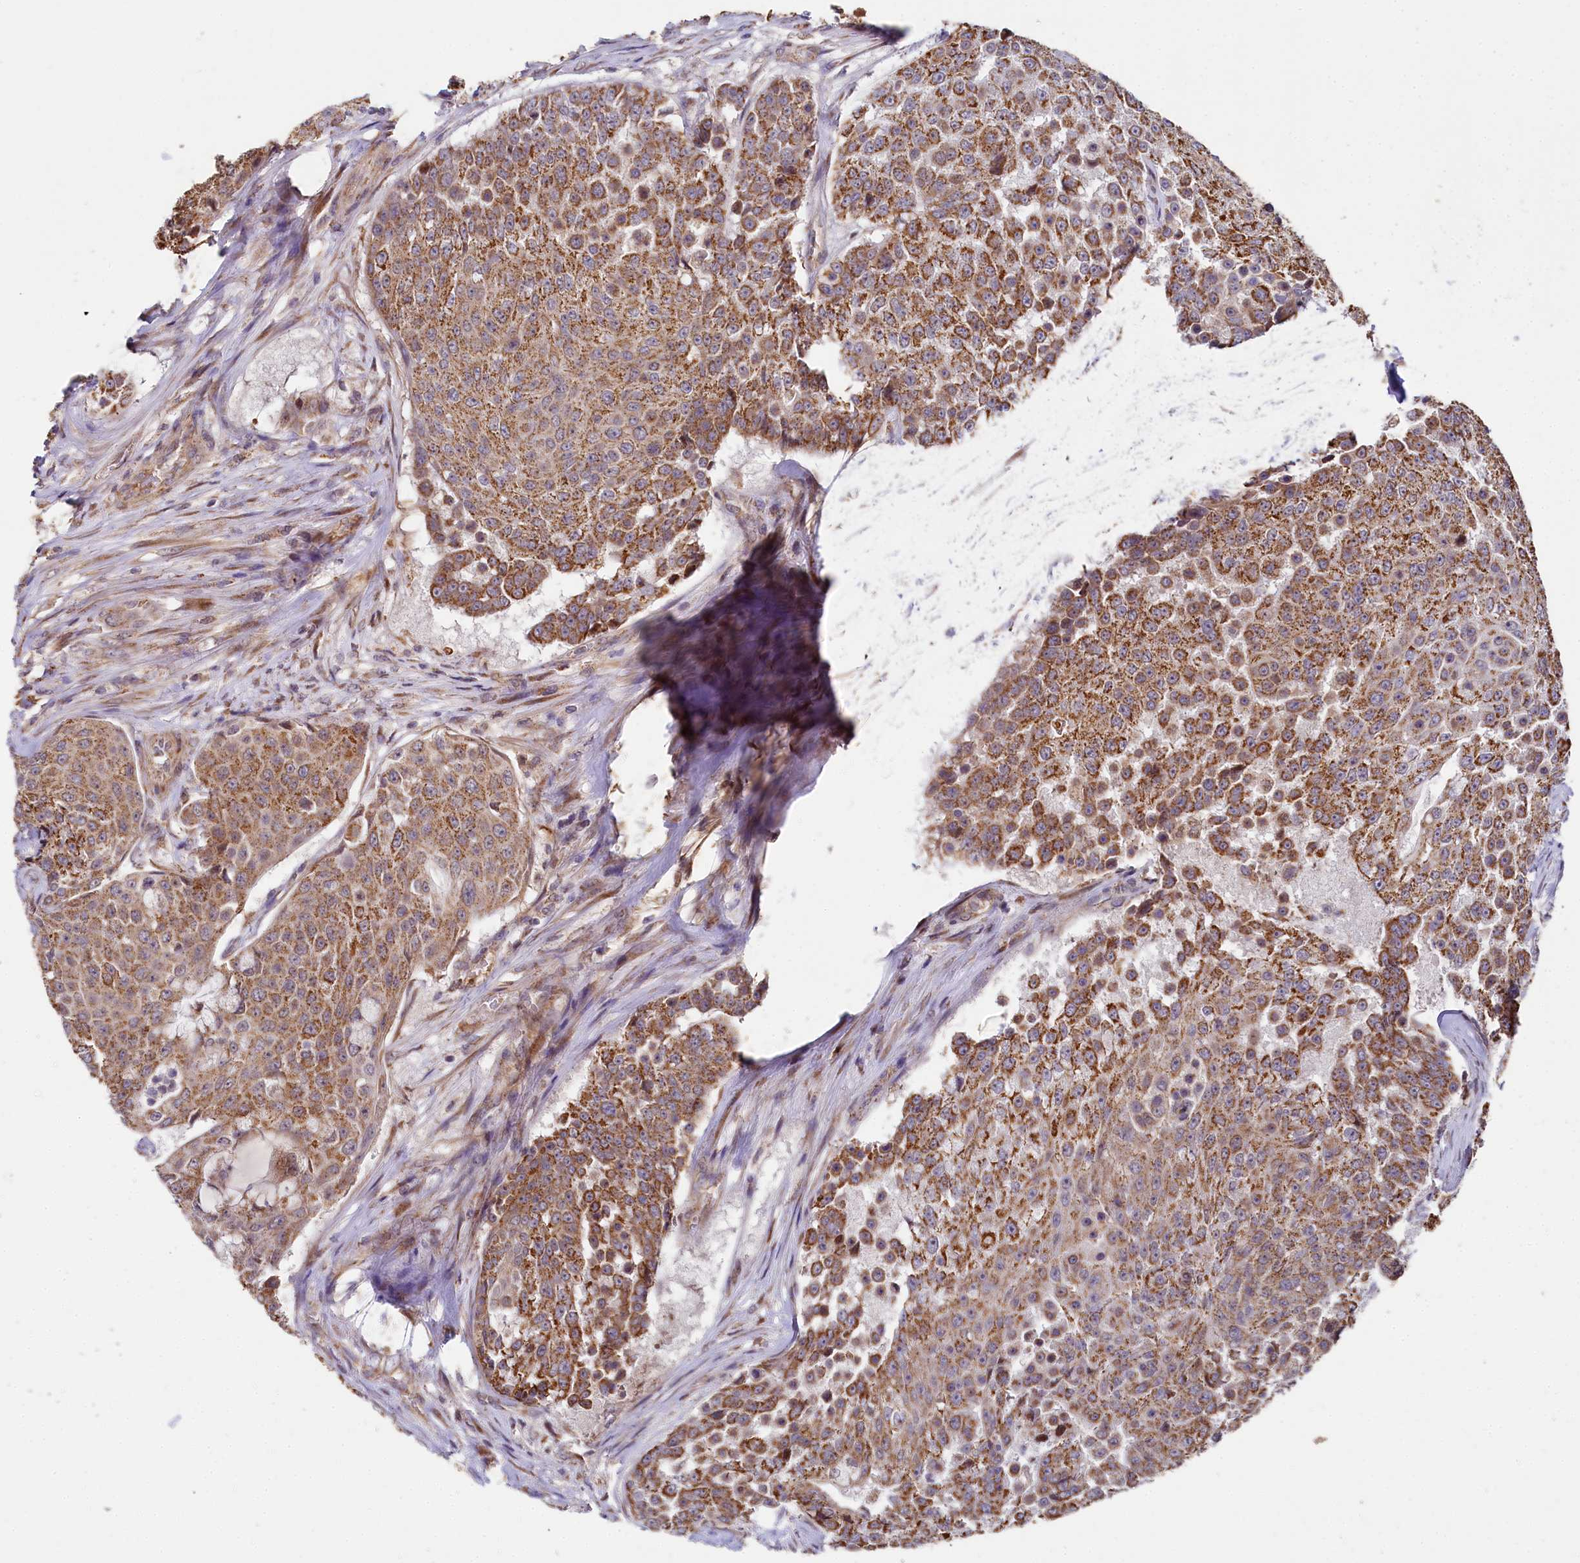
{"staining": {"intensity": "strong", "quantity": ">75%", "location": "cytoplasmic/membranous"}, "tissue": "urothelial cancer", "cell_type": "Tumor cells", "image_type": "cancer", "snomed": [{"axis": "morphology", "description": "Urothelial carcinoma, High grade"}, {"axis": "topography", "description": "Urinary bladder"}], "caption": "Tumor cells show high levels of strong cytoplasmic/membranous staining in about >75% of cells in urothelial cancer.", "gene": "SPRYD3", "patient": {"sex": "female", "age": 63}}